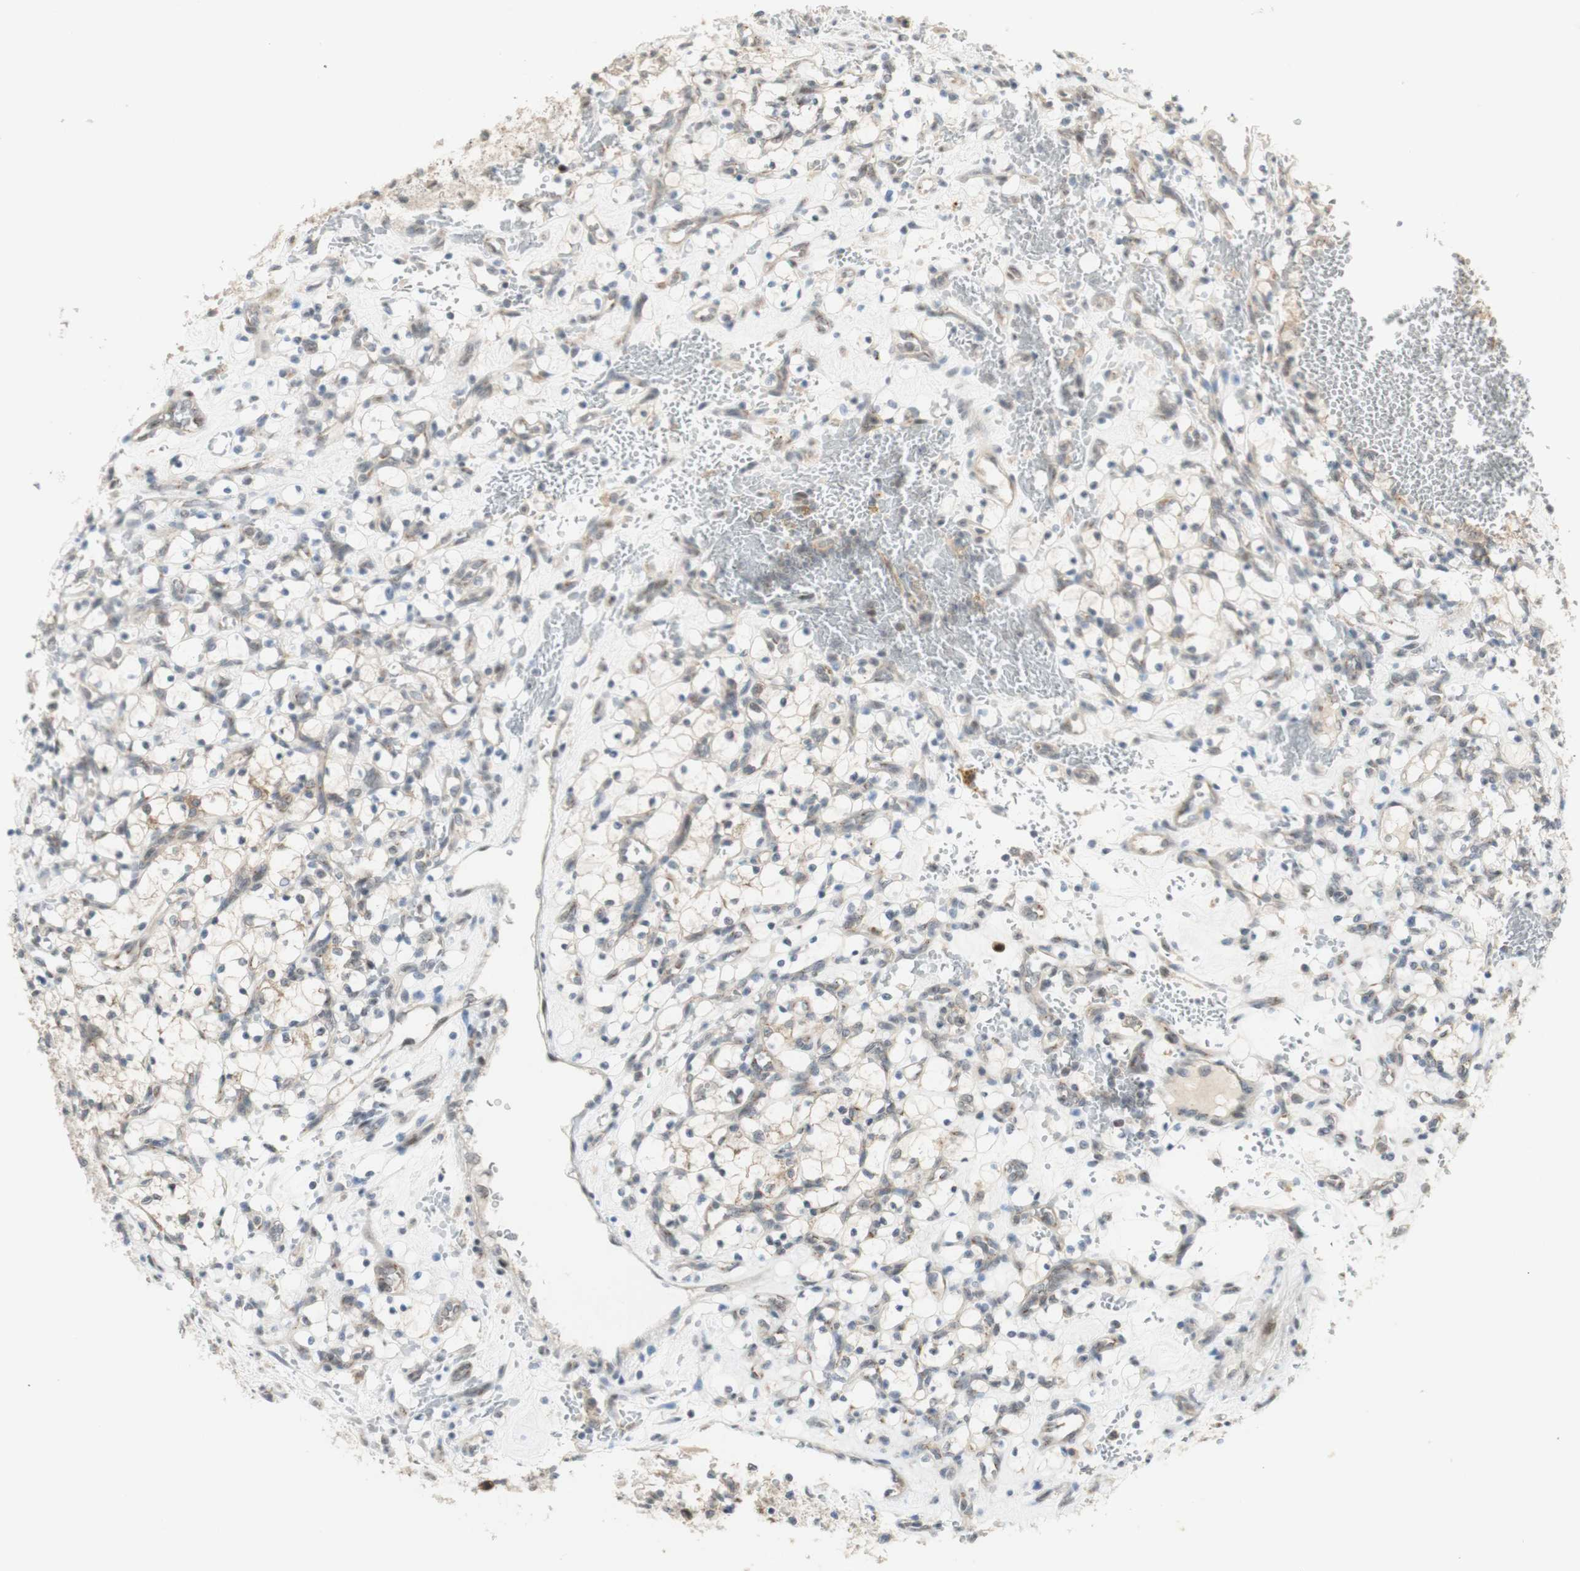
{"staining": {"intensity": "moderate", "quantity": ">75%", "location": "cytoplasmic/membranous"}, "tissue": "renal cancer", "cell_type": "Tumor cells", "image_type": "cancer", "snomed": [{"axis": "morphology", "description": "Adenocarcinoma, NOS"}, {"axis": "topography", "description": "Kidney"}], "caption": "This is an image of immunohistochemistry staining of renal adenocarcinoma, which shows moderate expression in the cytoplasmic/membranous of tumor cells.", "gene": "CYLD", "patient": {"sex": "female", "age": 69}}